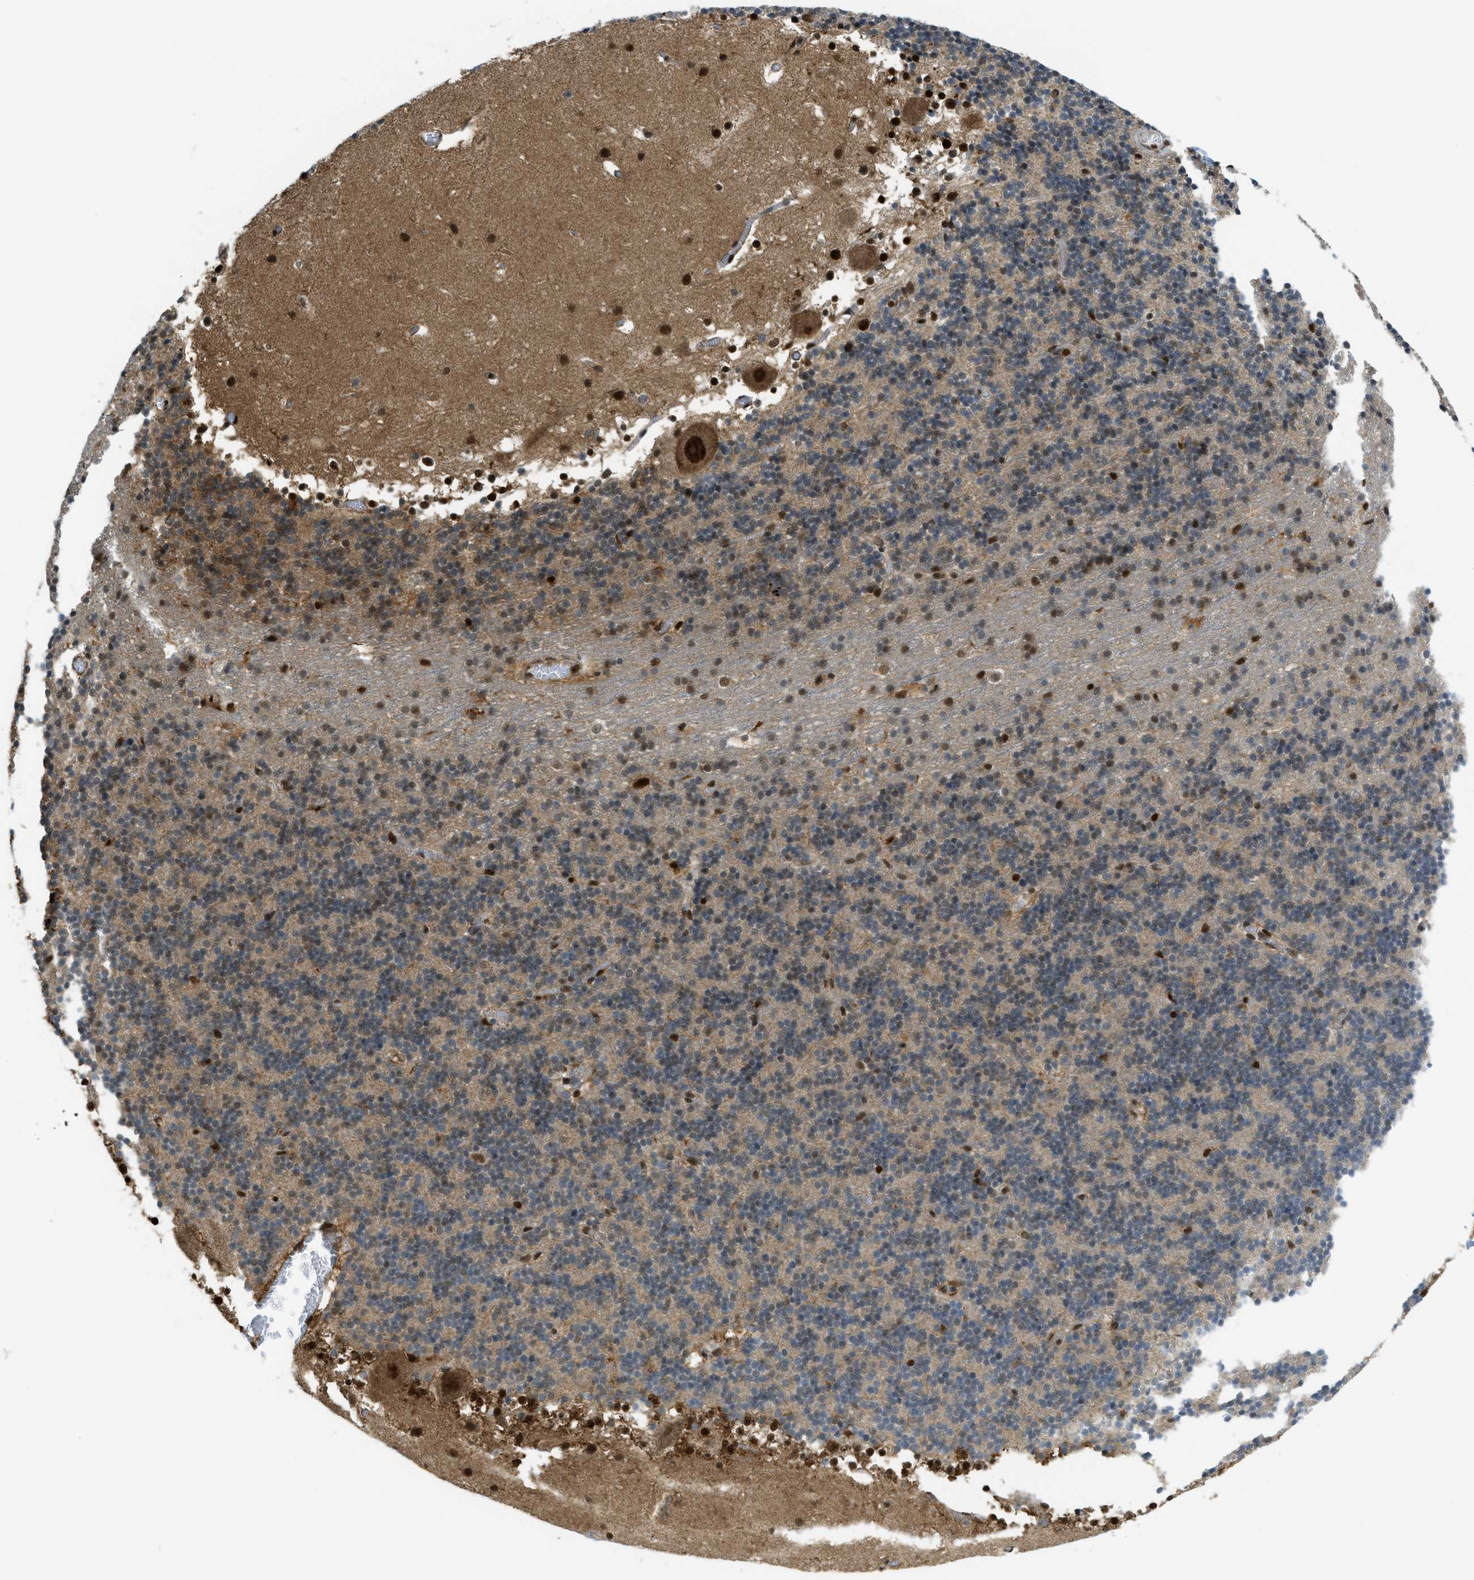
{"staining": {"intensity": "moderate", "quantity": "<25%", "location": "nuclear"}, "tissue": "cerebellum", "cell_type": "Cells in granular layer", "image_type": "normal", "snomed": [{"axis": "morphology", "description": "Normal tissue, NOS"}, {"axis": "topography", "description": "Cerebellum"}], "caption": "Protein staining by immunohistochemistry (IHC) reveals moderate nuclear expression in about <25% of cells in granular layer in normal cerebellum.", "gene": "TNPO1", "patient": {"sex": "male", "age": 45}}